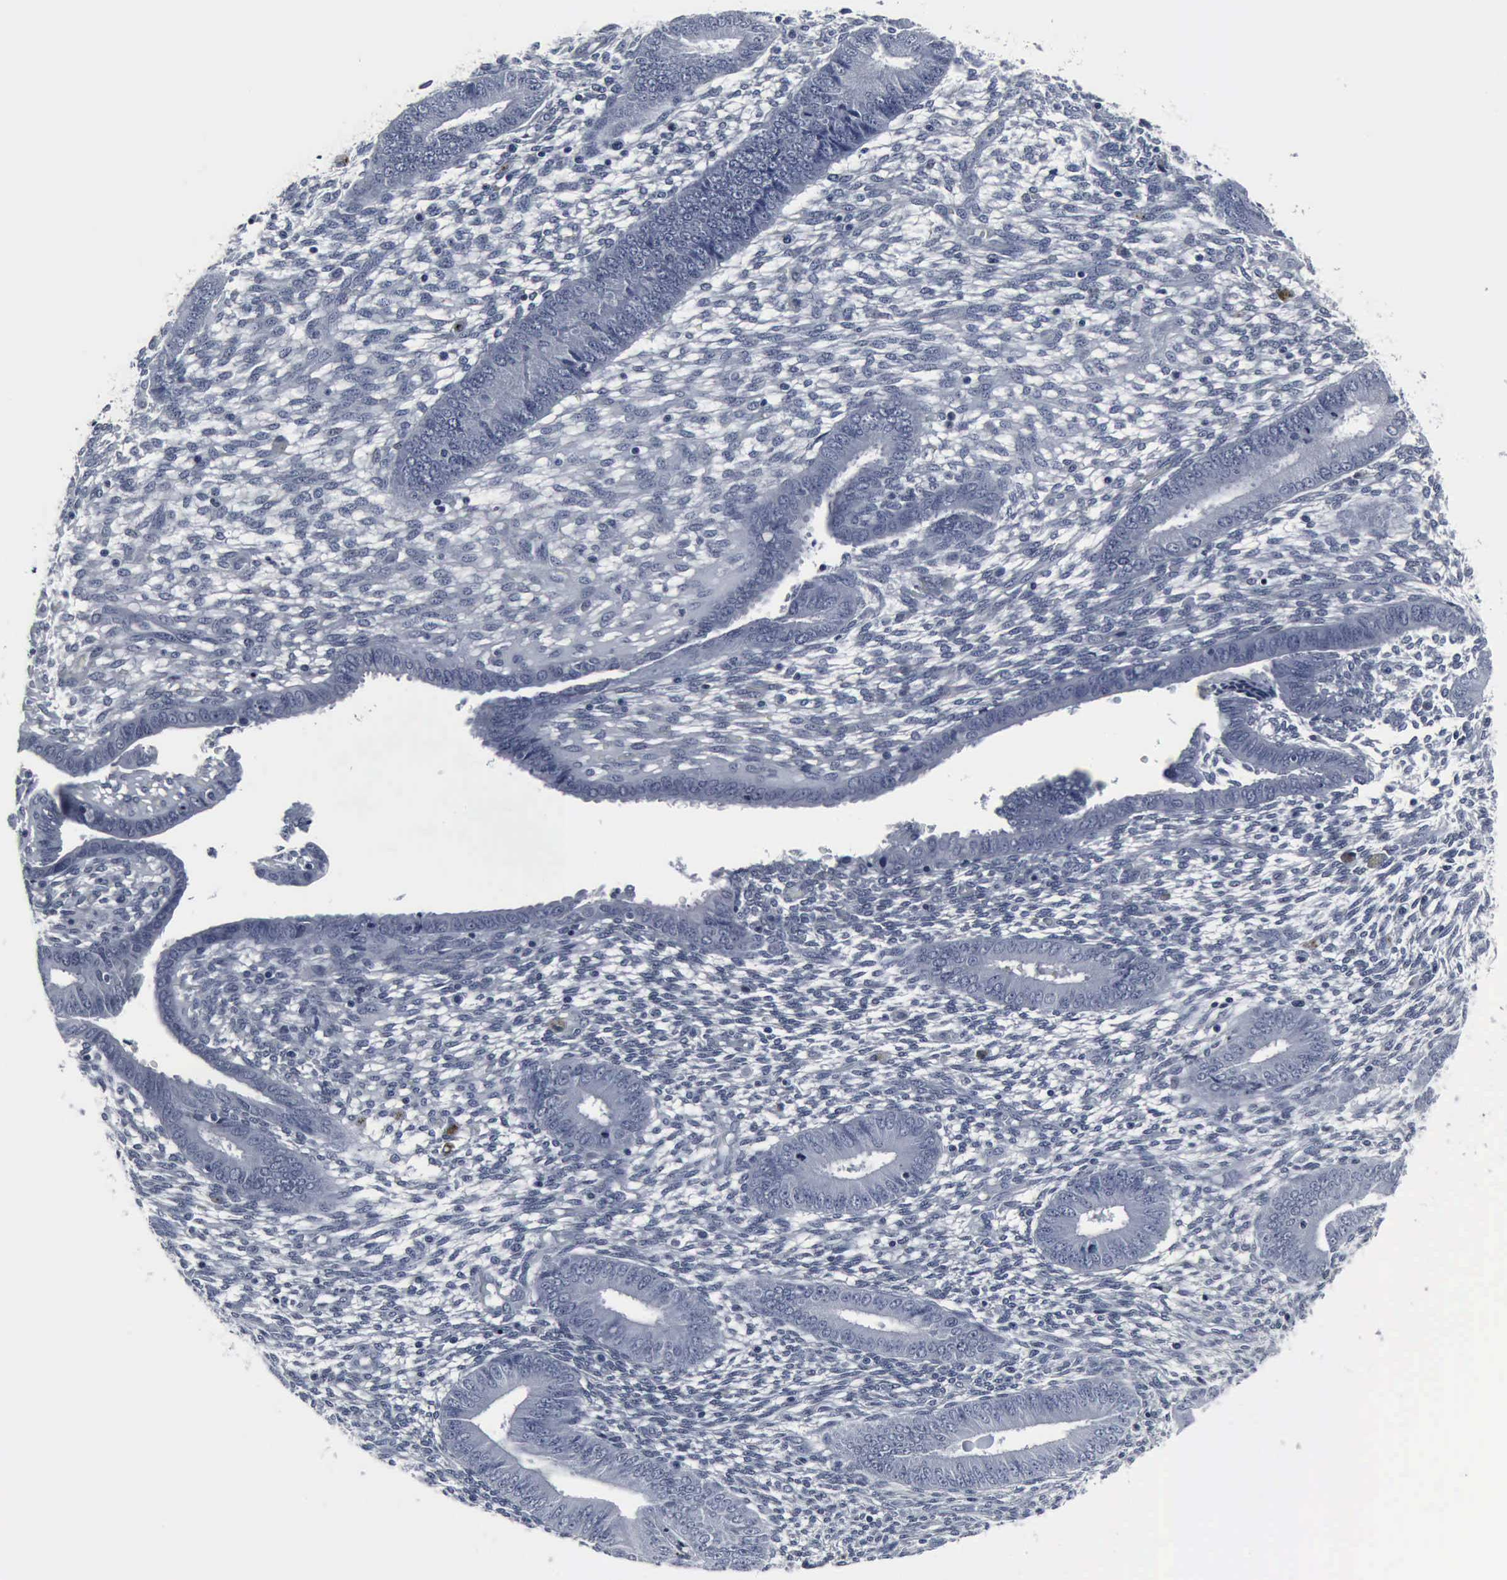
{"staining": {"intensity": "negative", "quantity": "none", "location": "none"}, "tissue": "endometrium", "cell_type": "Cells in endometrial stroma", "image_type": "normal", "snomed": [{"axis": "morphology", "description": "Normal tissue, NOS"}, {"axis": "topography", "description": "Endometrium"}], "caption": "A high-resolution histopathology image shows immunohistochemistry (IHC) staining of unremarkable endometrium, which exhibits no significant staining in cells in endometrial stroma. (DAB IHC, high magnification).", "gene": "SNAP25", "patient": {"sex": "female", "age": 42}}